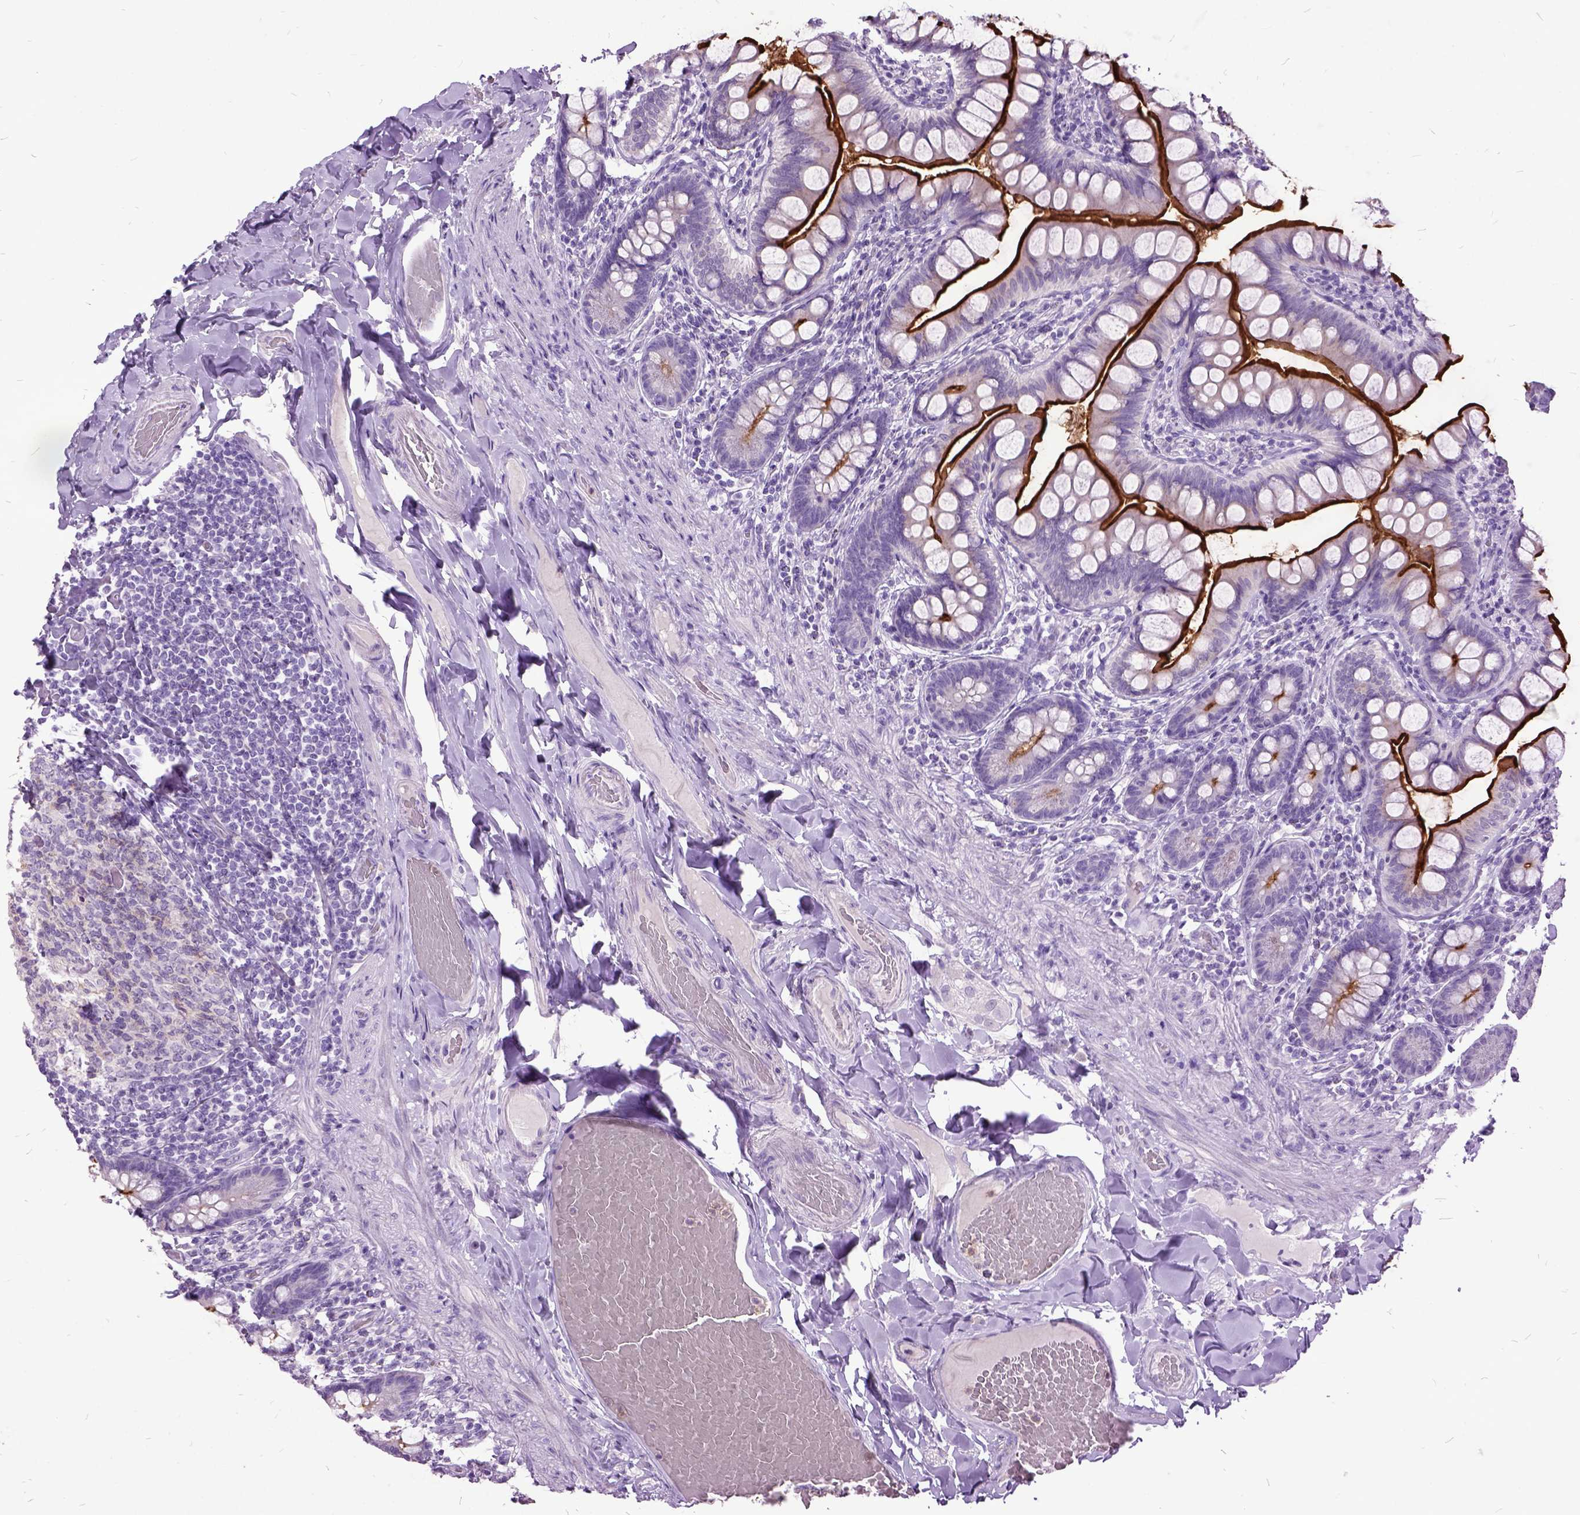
{"staining": {"intensity": "strong", "quantity": ">75%", "location": "cytoplasmic/membranous"}, "tissue": "small intestine", "cell_type": "Glandular cells", "image_type": "normal", "snomed": [{"axis": "morphology", "description": "Normal tissue, NOS"}, {"axis": "topography", "description": "Small intestine"}], "caption": "Glandular cells display high levels of strong cytoplasmic/membranous staining in about >75% of cells in unremarkable human small intestine.", "gene": "MME", "patient": {"sex": "male", "age": 70}}